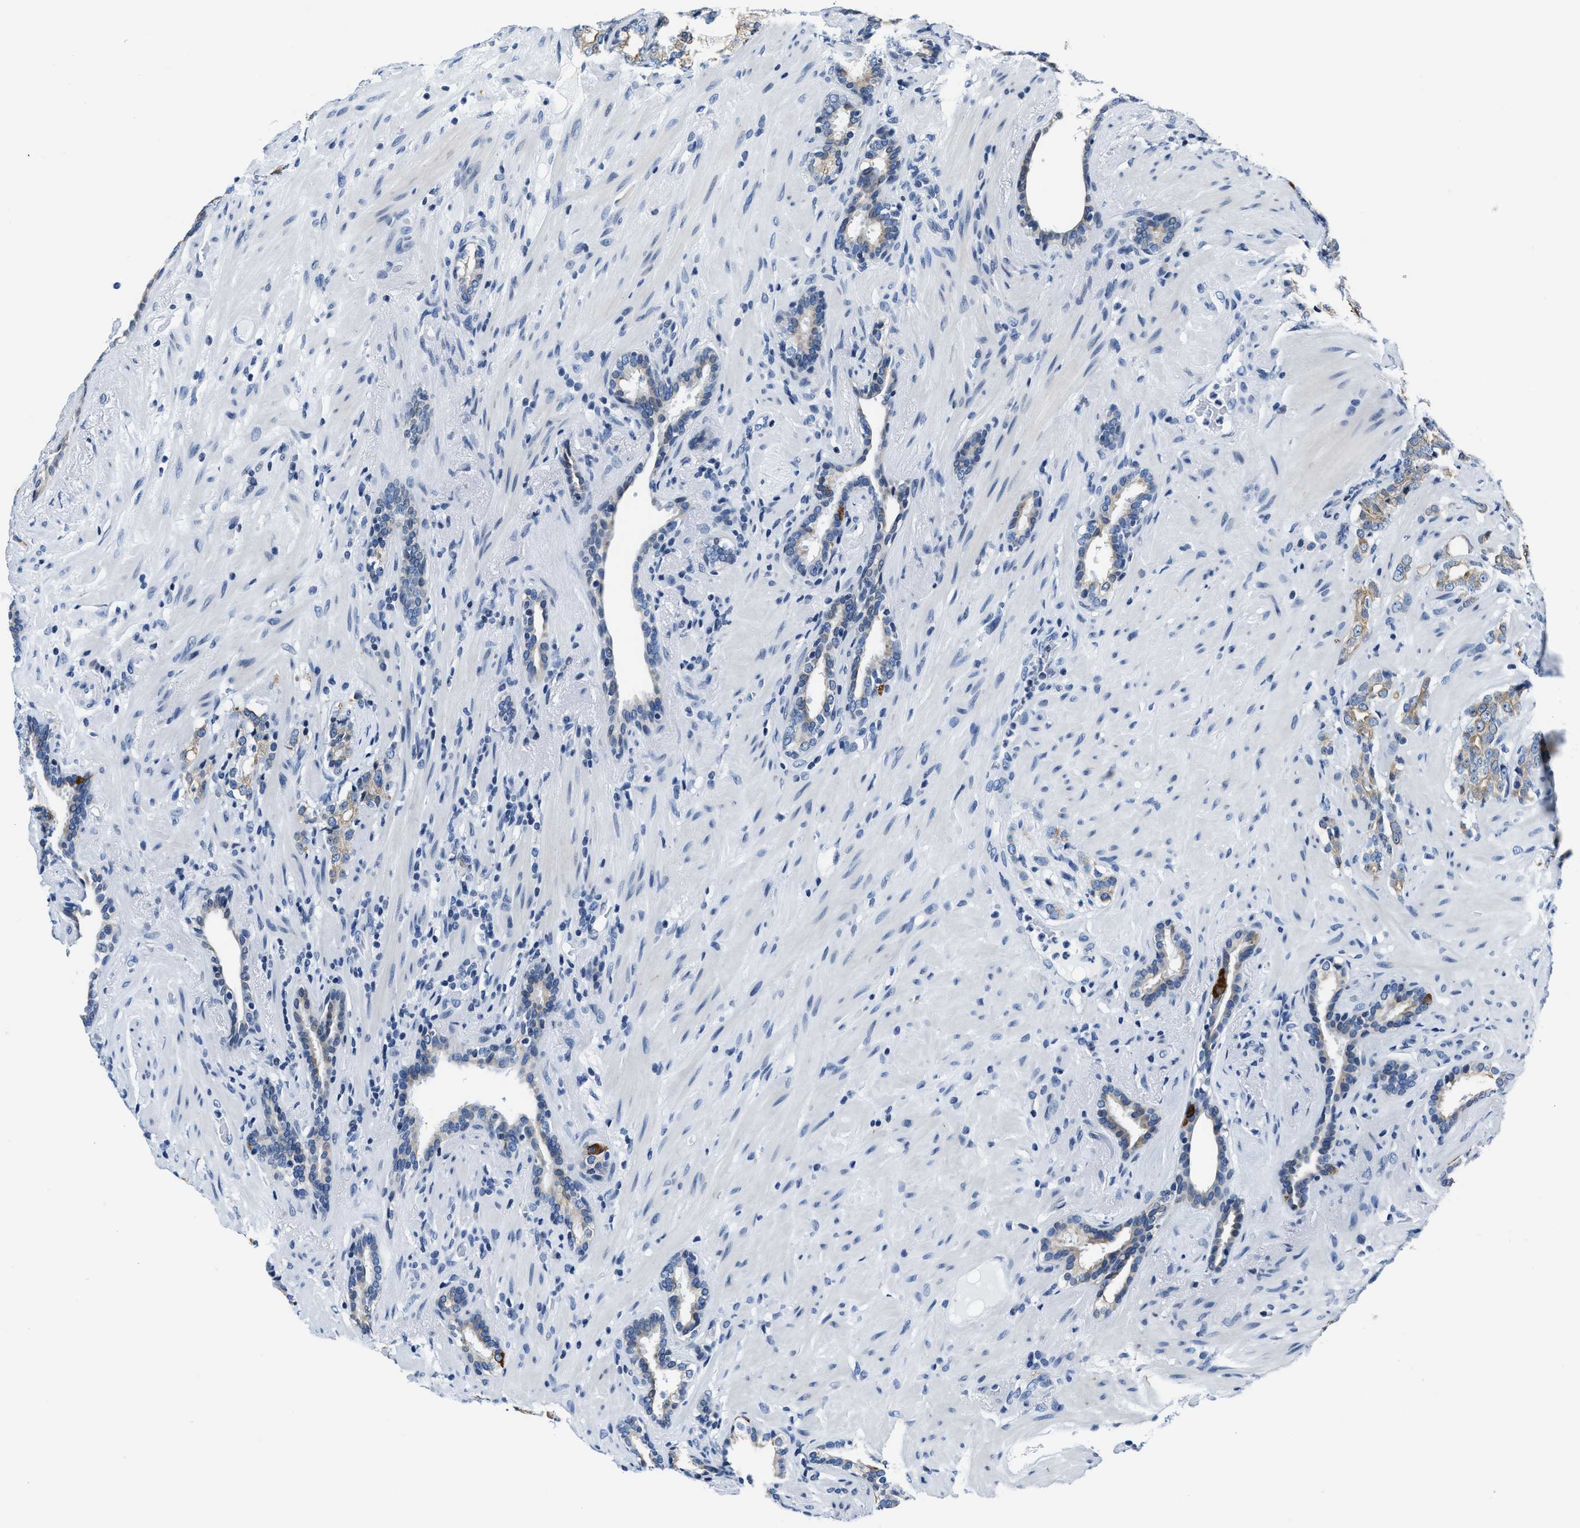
{"staining": {"intensity": "weak", "quantity": "<25%", "location": "cytoplasmic/membranous"}, "tissue": "prostate cancer", "cell_type": "Tumor cells", "image_type": "cancer", "snomed": [{"axis": "morphology", "description": "Adenocarcinoma, High grade"}, {"axis": "topography", "description": "Prostate"}], "caption": "There is no significant expression in tumor cells of high-grade adenocarcinoma (prostate). (DAB IHC, high magnification).", "gene": "ASZ1", "patient": {"sex": "male", "age": 71}}